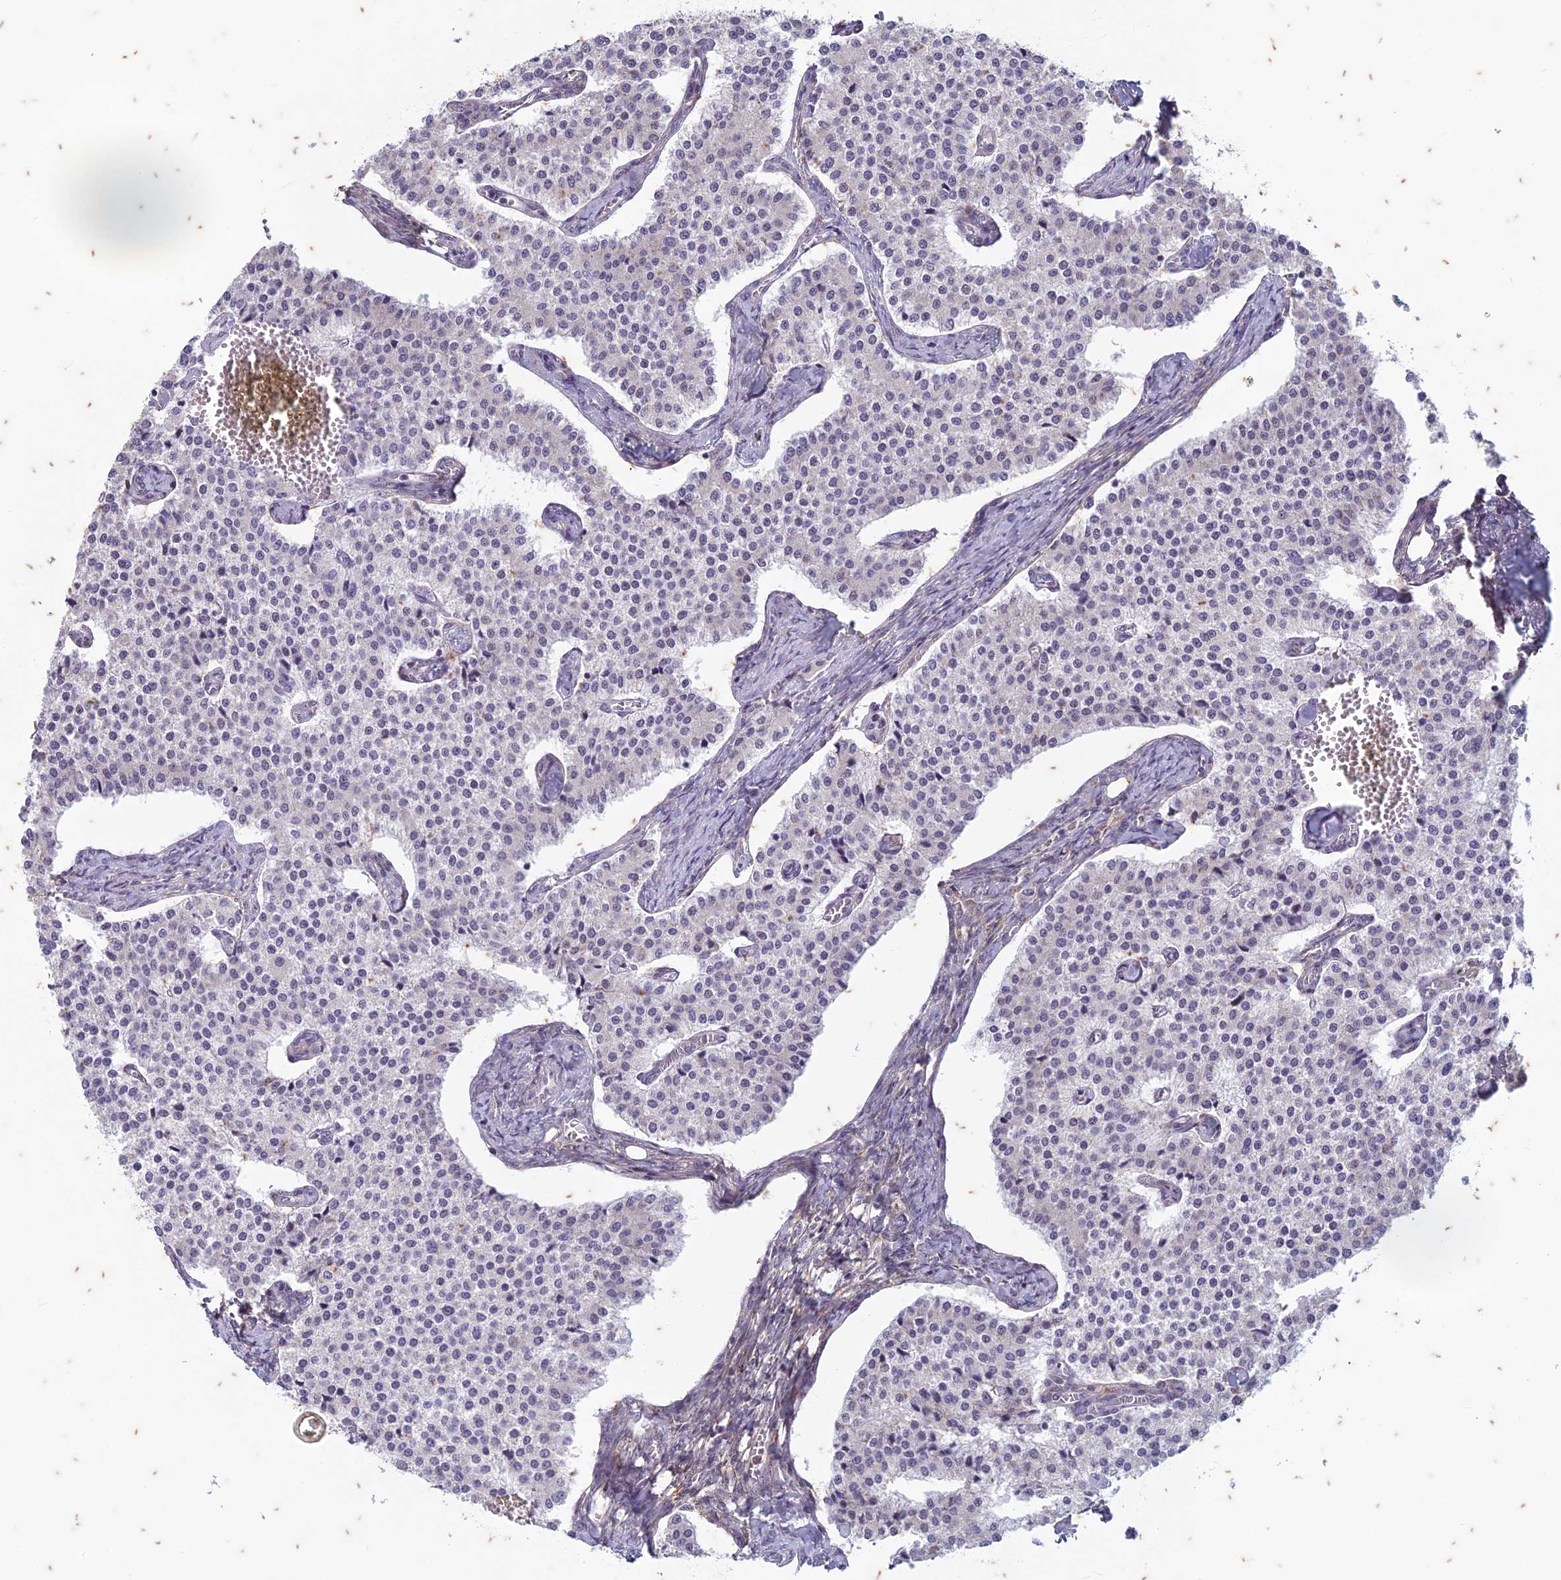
{"staining": {"intensity": "negative", "quantity": "none", "location": "none"}, "tissue": "carcinoid", "cell_type": "Tumor cells", "image_type": "cancer", "snomed": [{"axis": "morphology", "description": "Carcinoid, malignant, NOS"}, {"axis": "topography", "description": "Colon"}], "caption": "Immunohistochemical staining of carcinoid displays no significant expression in tumor cells.", "gene": "PABPN1L", "patient": {"sex": "female", "age": 52}}